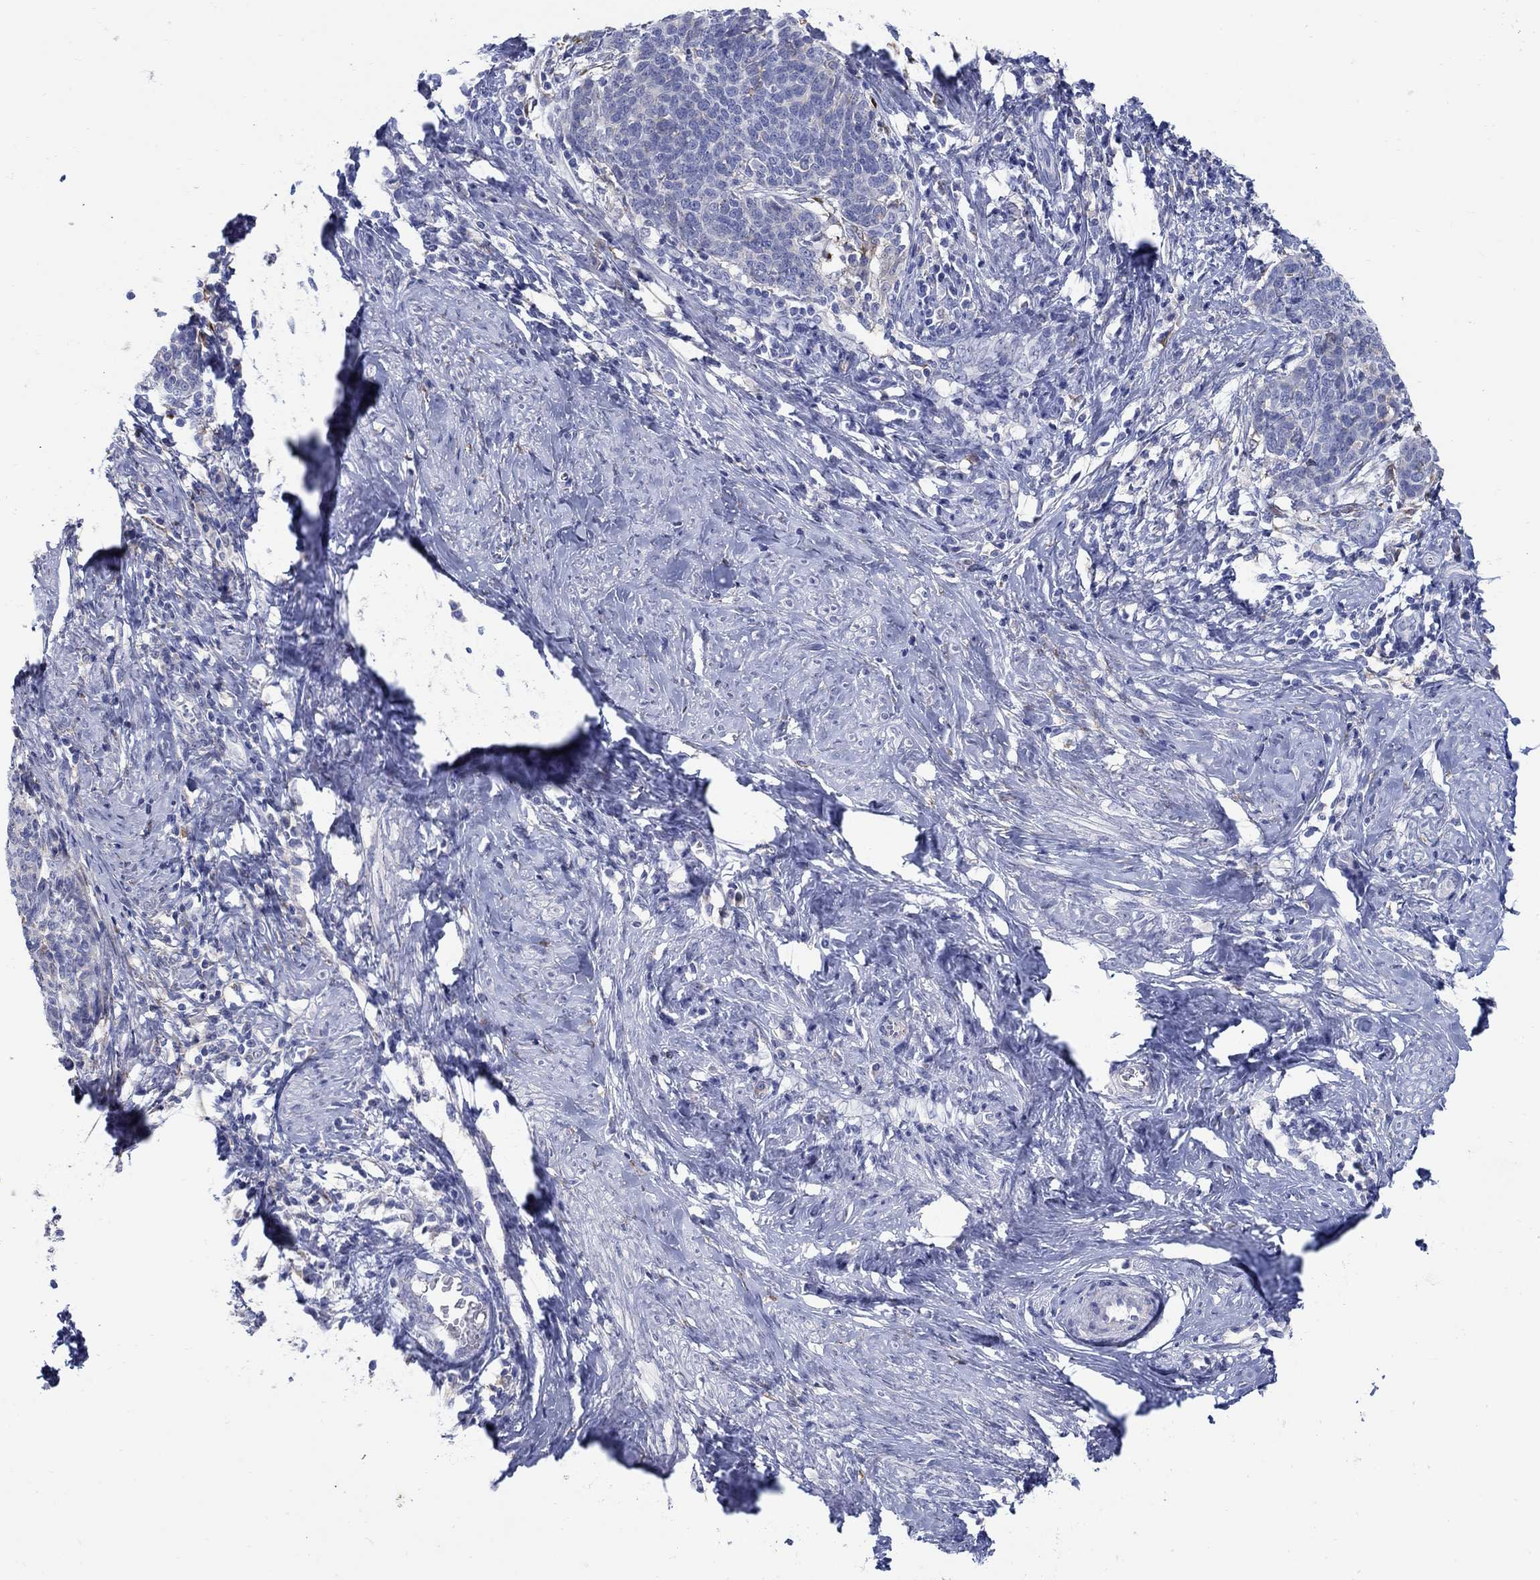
{"staining": {"intensity": "negative", "quantity": "none", "location": "none"}, "tissue": "cervical cancer", "cell_type": "Tumor cells", "image_type": "cancer", "snomed": [{"axis": "morphology", "description": "Normal tissue, NOS"}, {"axis": "morphology", "description": "Squamous cell carcinoma, NOS"}, {"axis": "topography", "description": "Cervix"}], "caption": "Tumor cells are negative for protein expression in human squamous cell carcinoma (cervical). (Stains: DAB (3,3'-diaminobenzidine) immunohistochemistry with hematoxylin counter stain, Microscopy: brightfield microscopy at high magnification).", "gene": "REEP2", "patient": {"sex": "female", "age": 39}}